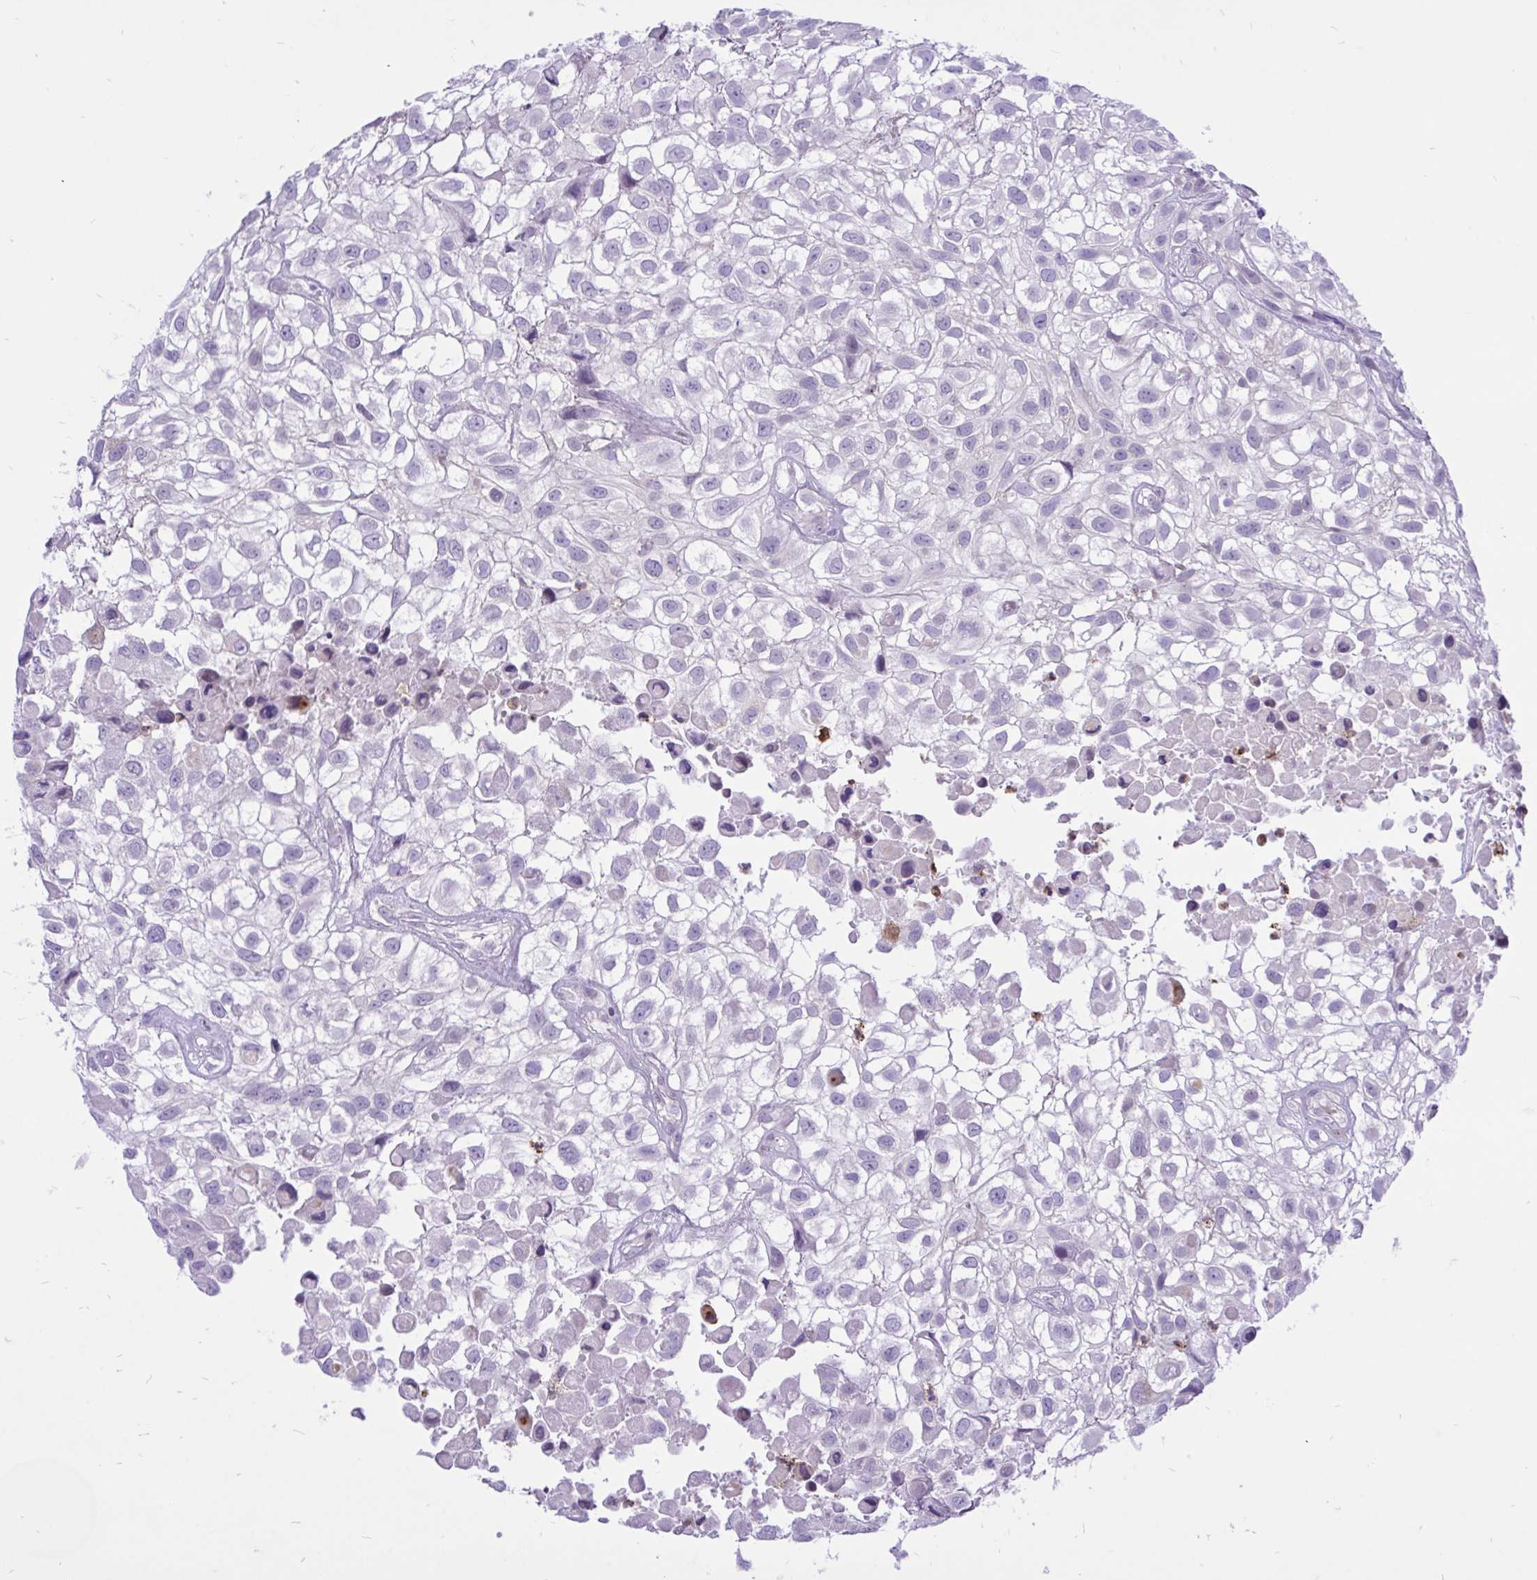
{"staining": {"intensity": "negative", "quantity": "none", "location": "none"}, "tissue": "urothelial cancer", "cell_type": "Tumor cells", "image_type": "cancer", "snomed": [{"axis": "morphology", "description": "Urothelial carcinoma, High grade"}, {"axis": "topography", "description": "Urinary bladder"}], "caption": "Image shows no significant protein positivity in tumor cells of urothelial cancer.", "gene": "CXCL8", "patient": {"sex": "male", "age": 56}}